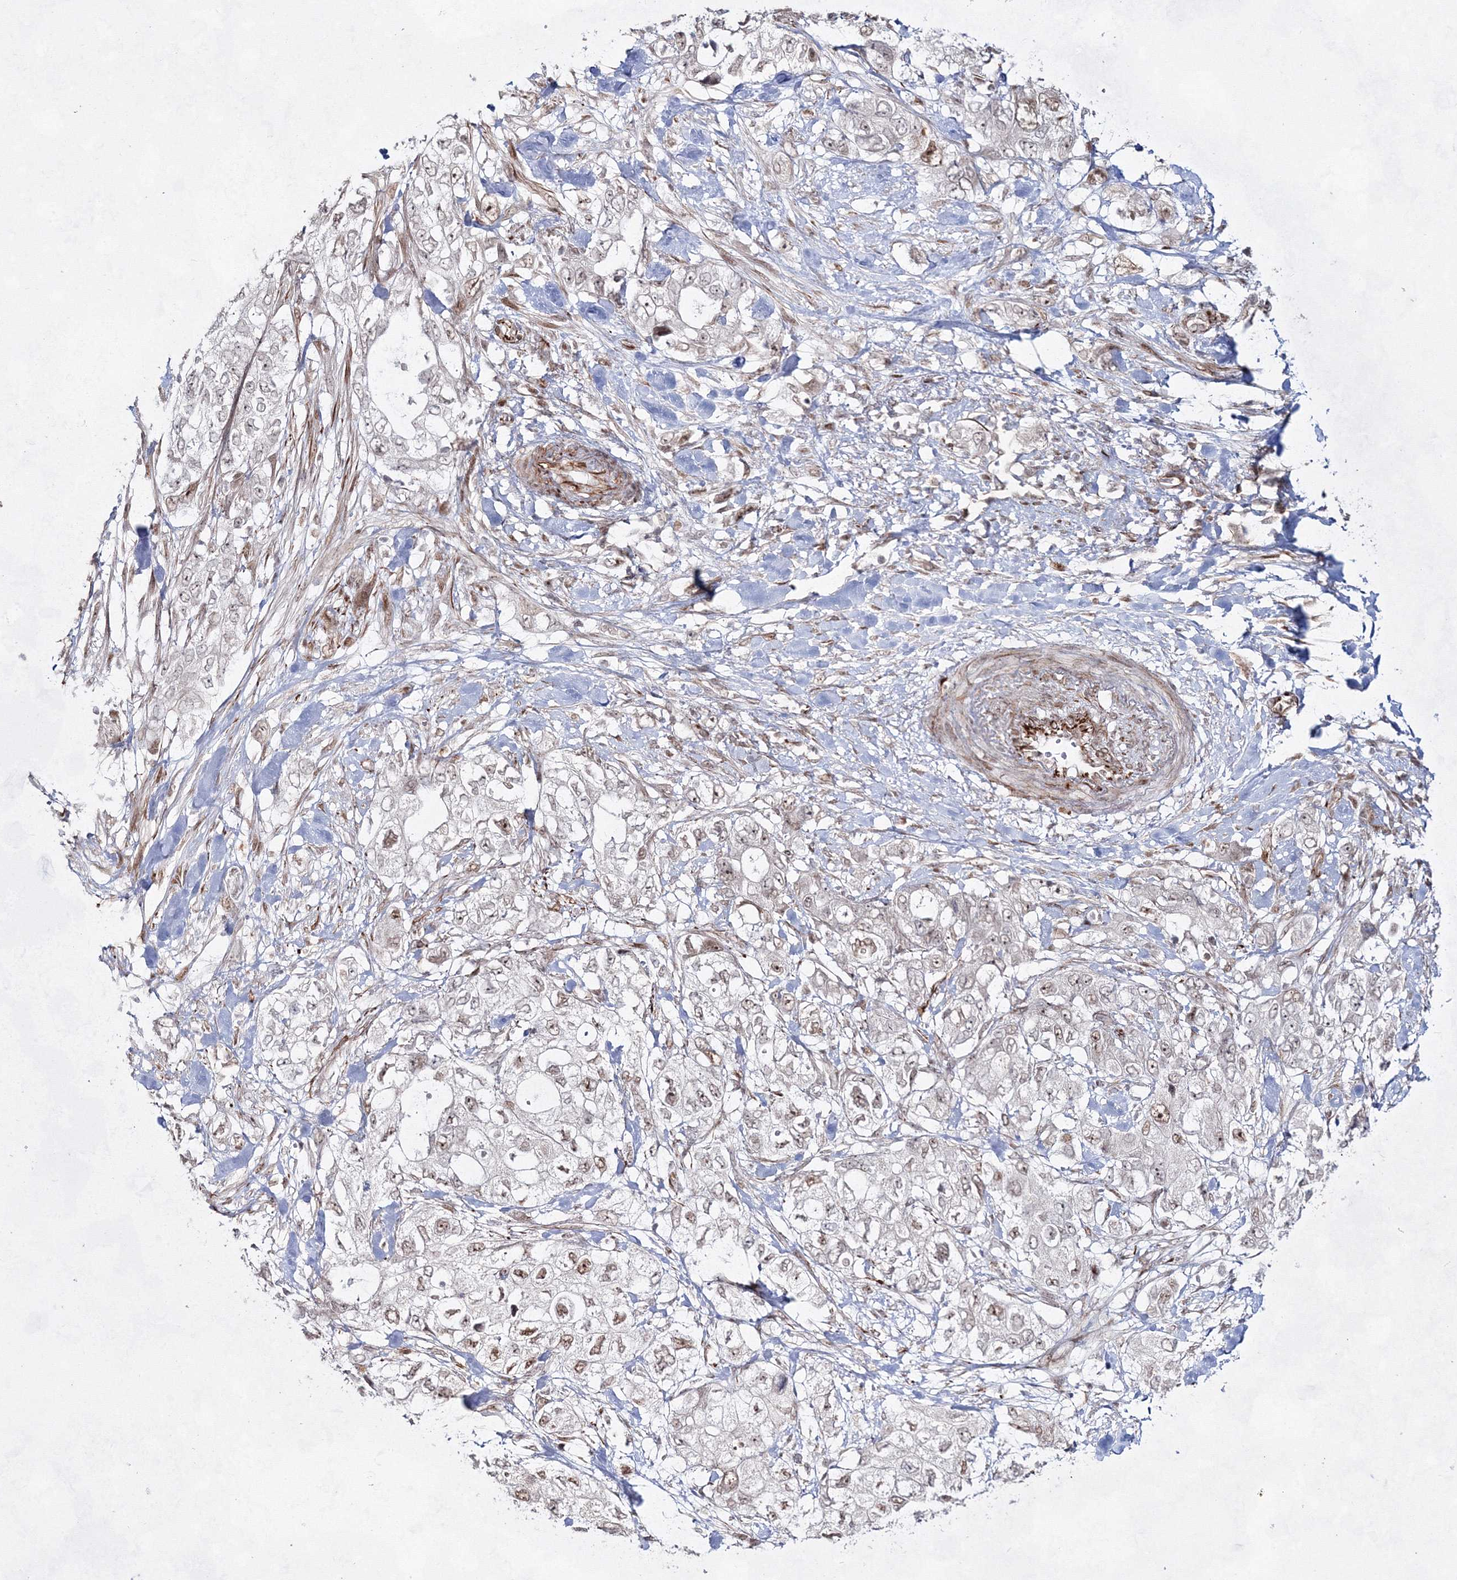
{"staining": {"intensity": "moderate", "quantity": "<25%", "location": "nuclear"}, "tissue": "pancreatic cancer", "cell_type": "Tumor cells", "image_type": "cancer", "snomed": [{"axis": "morphology", "description": "Adenocarcinoma, NOS"}, {"axis": "topography", "description": "Pancreas"}], "caption": "A histopathology image showing moderate nuclear staining in about <25% of tumor cells in pancreatic cancer, as visualized by brown immunohistochemical staining.", "gene": "SNIP1", "patient": {"sex": "female", "age": 73}}